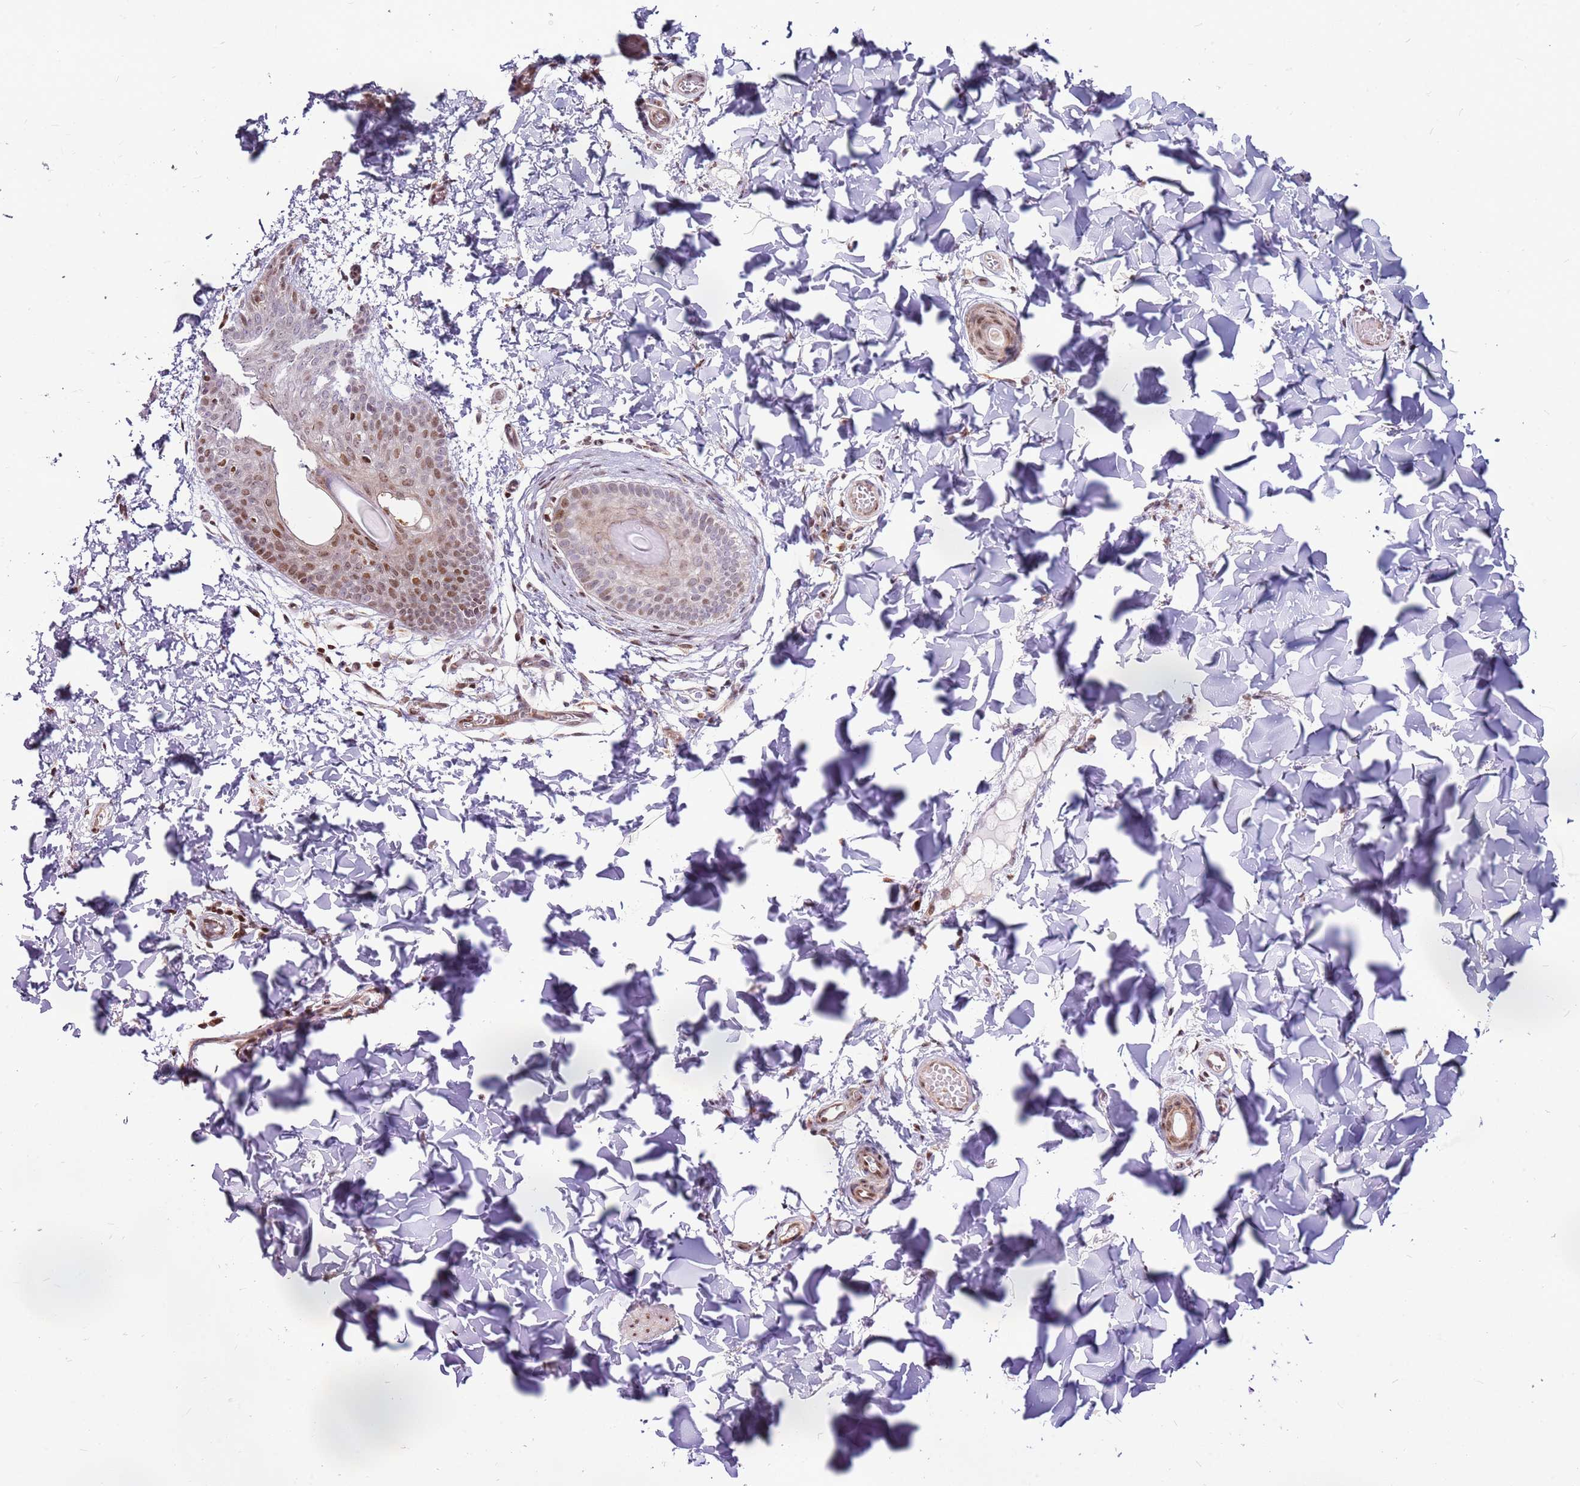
{"staining": {"intensity": "moderate", "quantity": ">75%", "location": "nuclear"}, "tissue": "skin", "cell_type": "Fibroblasts", "image_type": "normal", "snomed": [{"axis": "morphology", "description": "Normal tissue, NOS"}, {"axis": "topography", "description": "Skin"}], "caption": "A high-resolution histopathology image shows immunohistochemistry (IHC) staining of normal skin, which reveals moderate nuclear staining in about >75% of fibroblasts. The staining is performed using DAB (3,3'-diaminobenzidine) brown chromogen to label protein expression. The nuclei are counter-stained blue using hematoxylin.", "gene": "PCTP", "patient": {"sex": "male", "age": 36}}